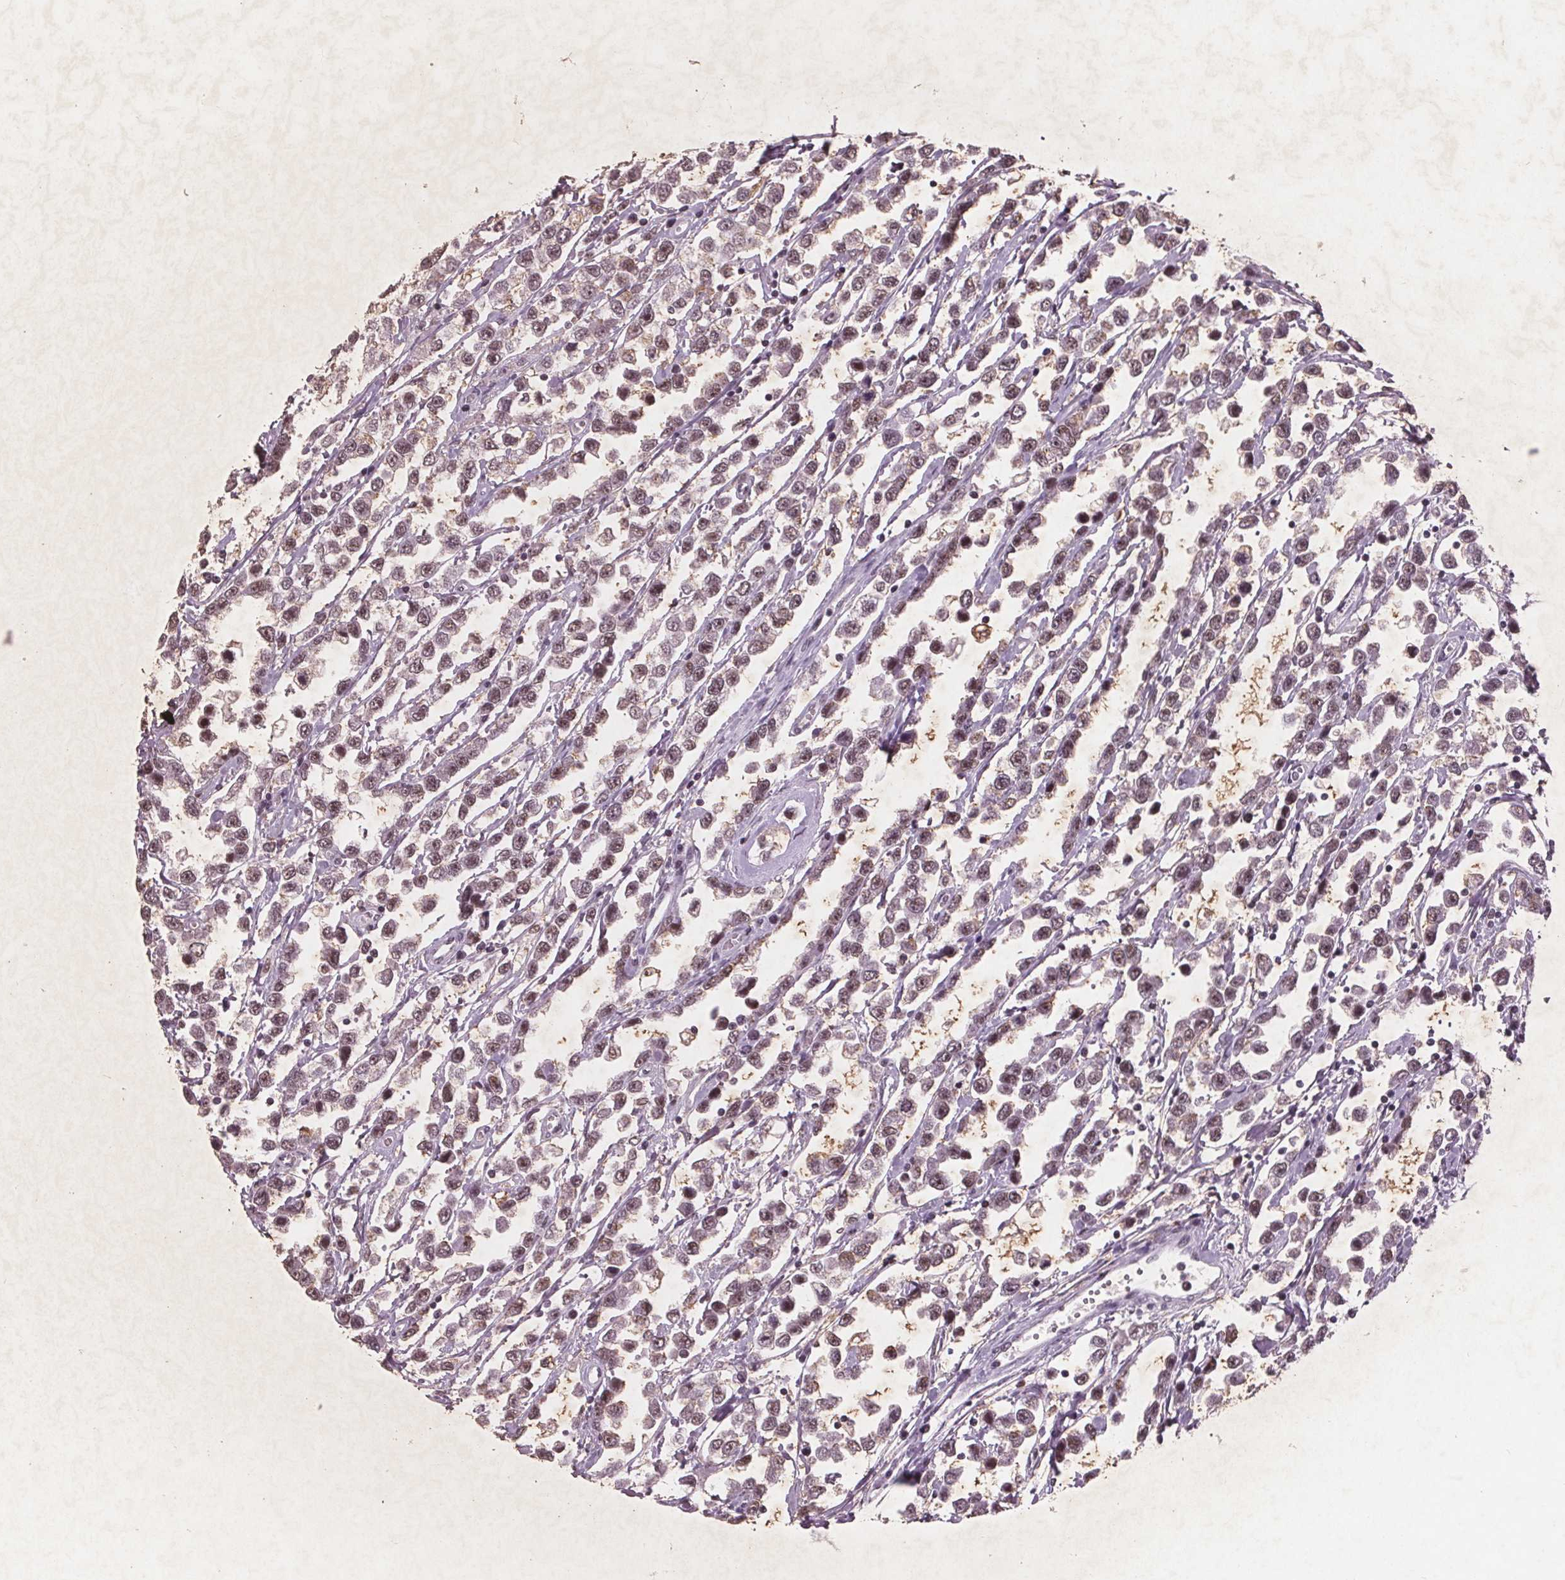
{"staining": {"intensity": "moderate", "quantity": ">75%", "location": "nuclear"}, "tissue": "testis cancer", "cell_type": "Tumor cells", "image_type": "cancer", "snomed": [{"axis": "morphology", "description": "Seminoma, NOS"}, {"axis": "topography", "description": "Testis"}], "caption": "Tumor cells reveal medium levels of moderate nuclear staining in about >75% of cells in human seminoma (testis).", "gene": "RPS6KA2", "patient": {"sex": "male", "age": 34}}